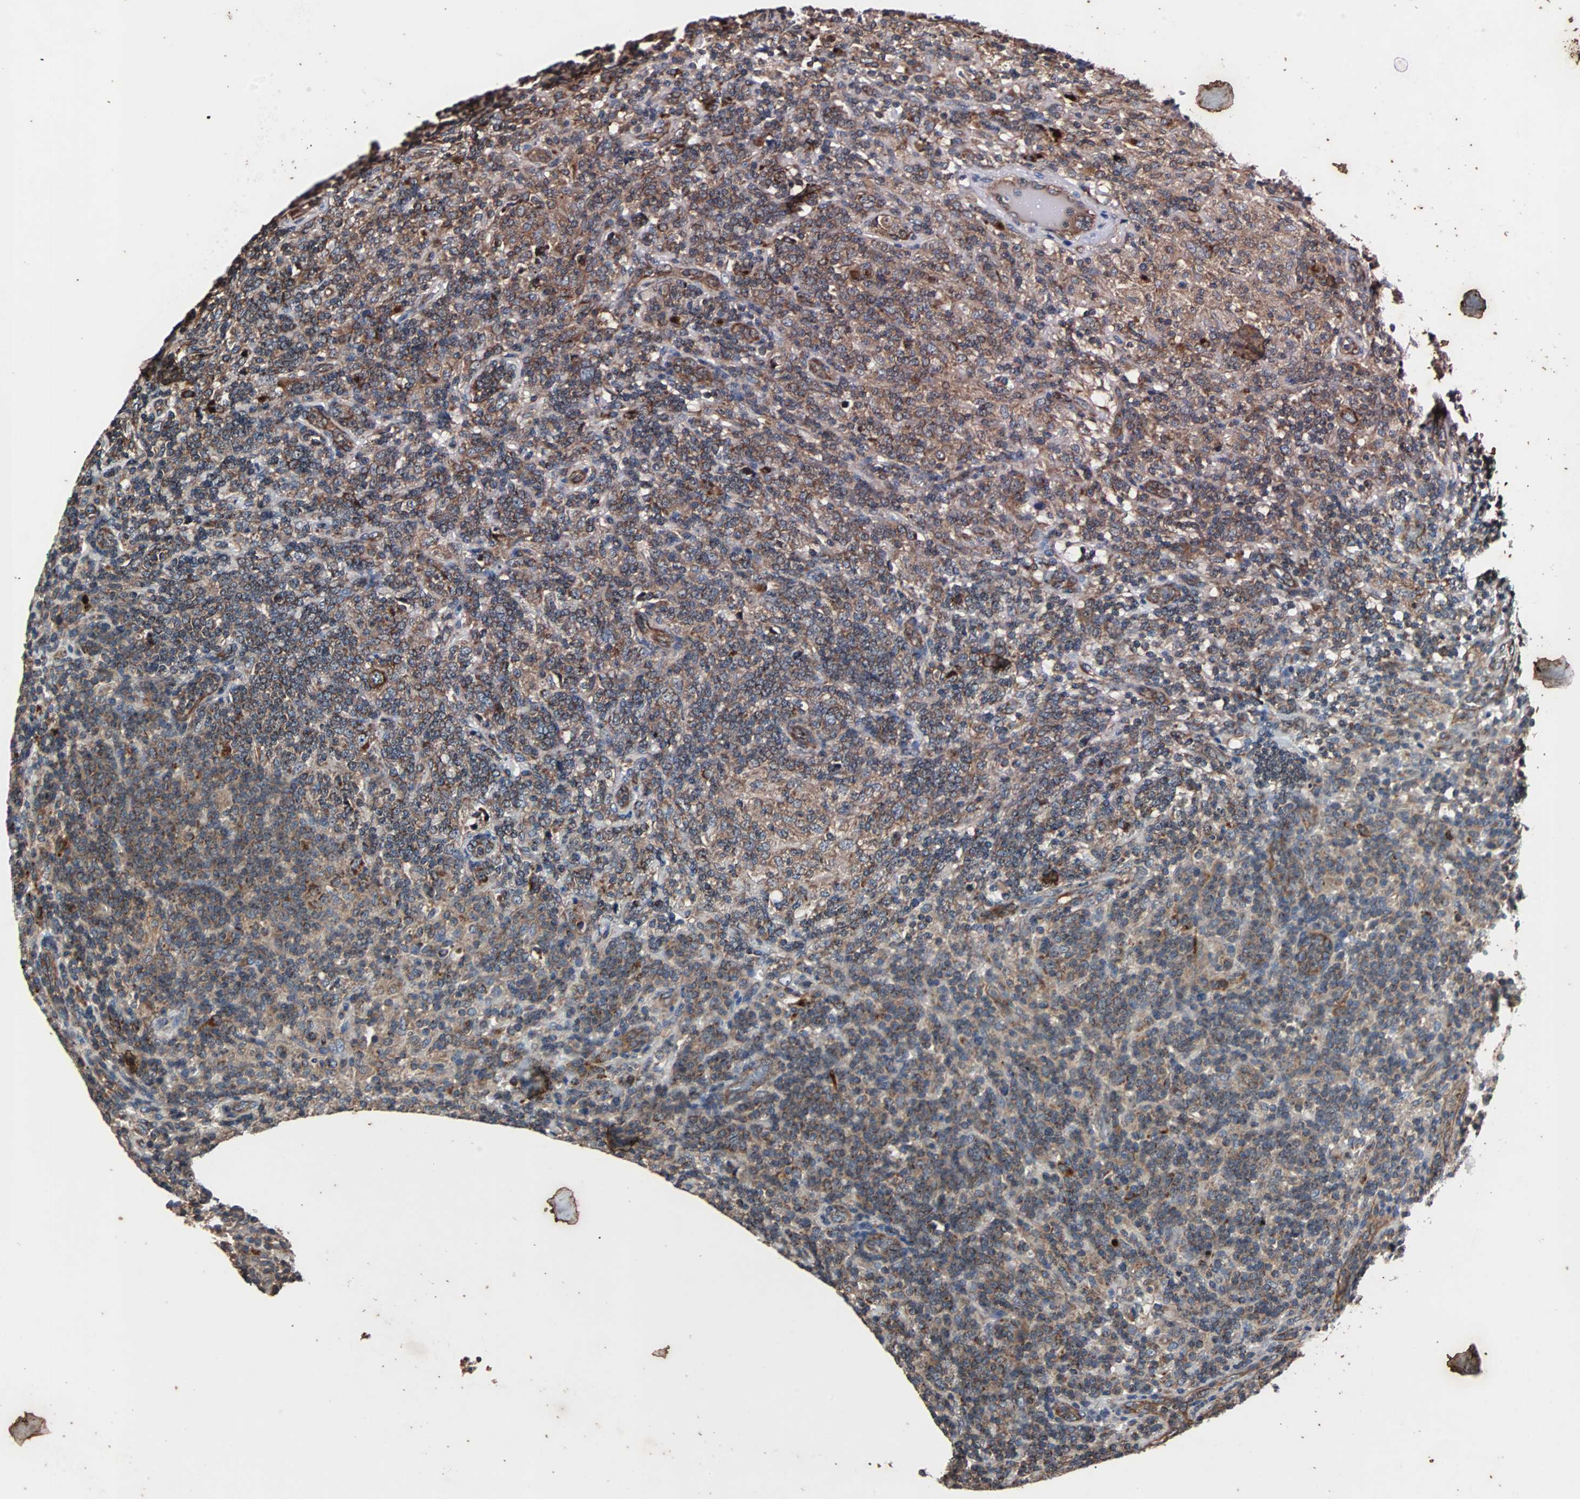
{"staining": {"intensity": "moderate", "quantity": ">75%", "location": "cytoplasmic/membranous"}, "tissue": "lymphoma", "cell_type": "Tumor cells", "image_type": "cancer", "snomed": [{"axis": "morphology", "description": "Hodgkin's disease, NOS"}, {"axis": "topography", "description": "Lymph node"}], "caption": "This is an image of immunohistochemistry staining of lymphoma, which shows moderate positivity in the cytoplasmic/membranous of tumor cells.", "gene": "ACTR3", "patient": {"sex": "male", "age": 70}}